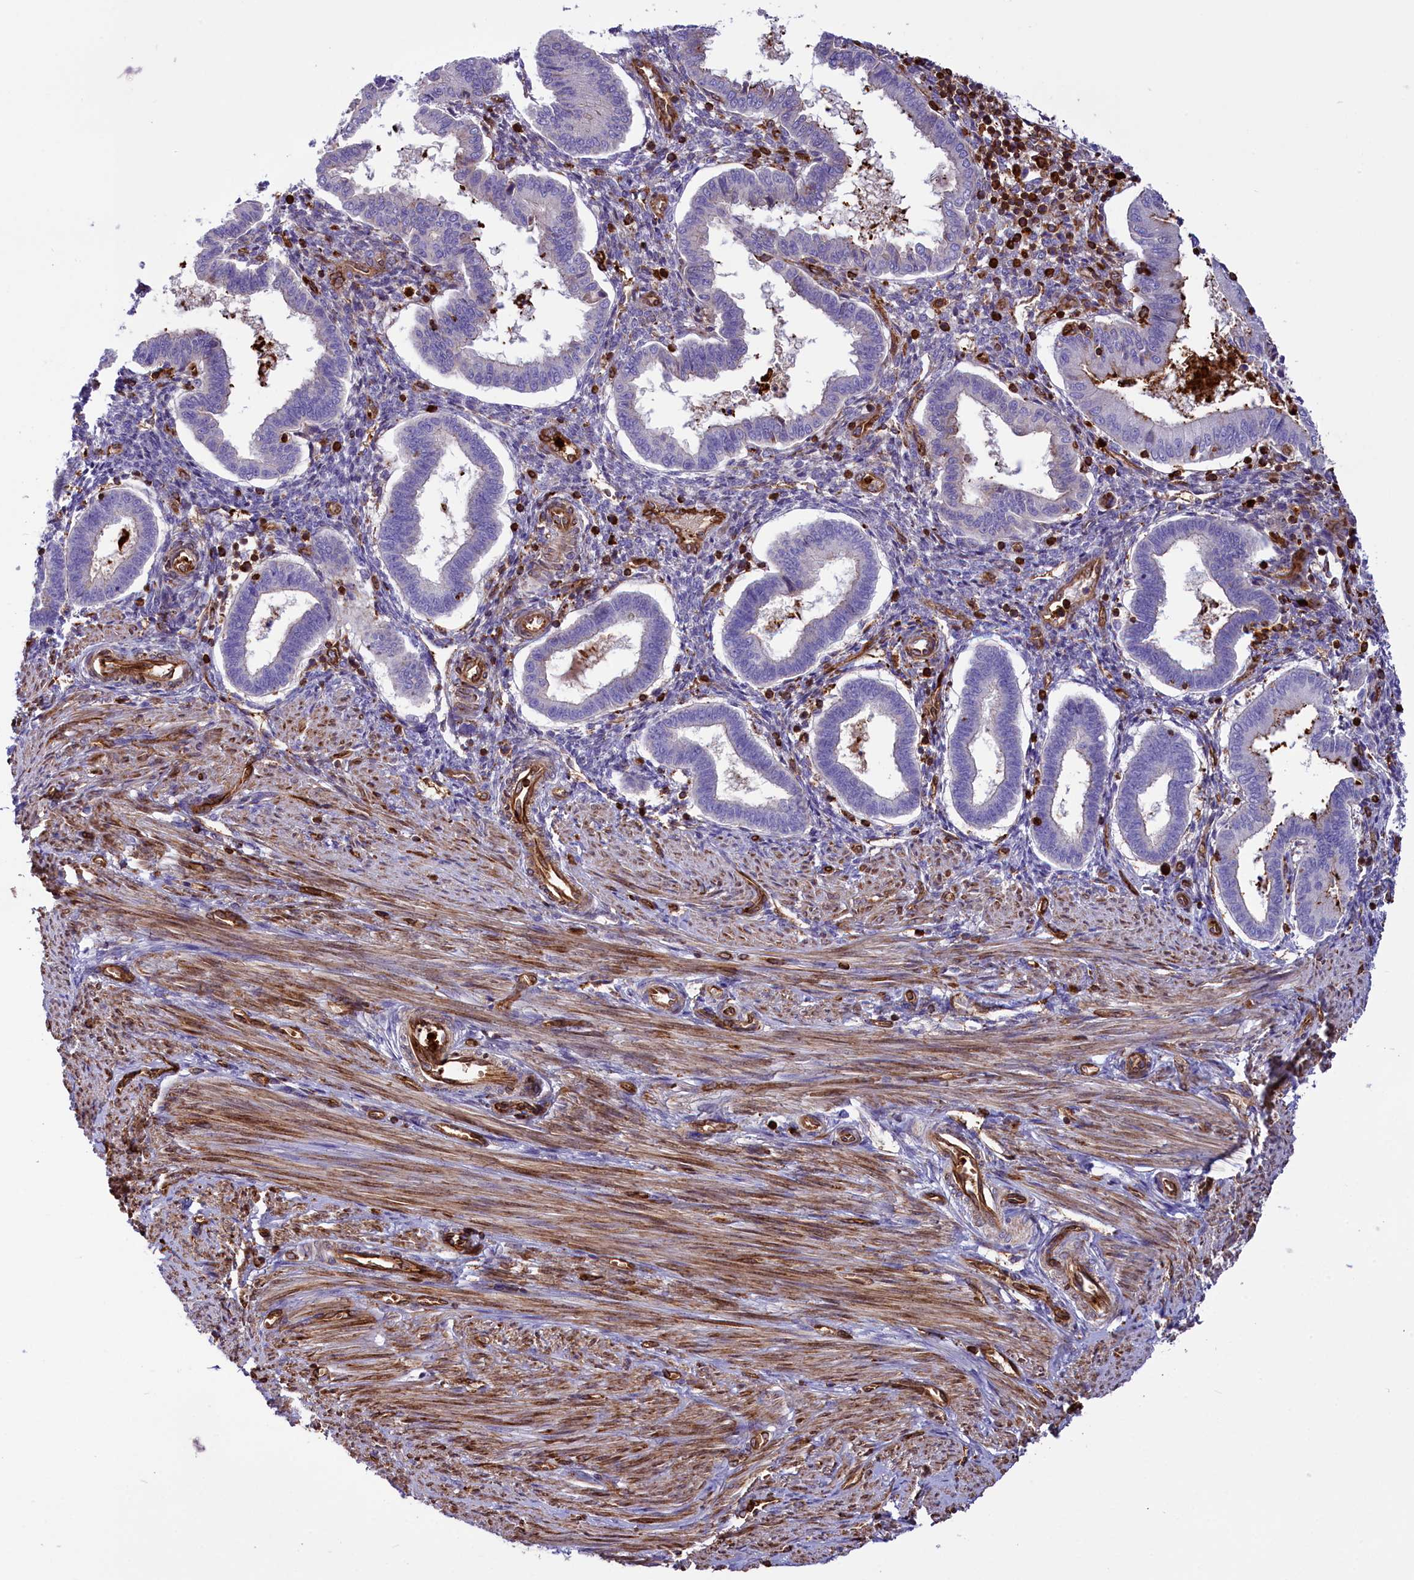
{"staining": {"intensity": "moderate", "quantity": "<25%", "location": "cytoplasmic/membranous"}, "tissue": "endometrium", "cell_type": "Cells in endometrial stroma", "image_type": "normal", "snomed": [{"axis": "morphology", "description": "Normal tissue, NOS"}, {"axis": "topography", "description": "Endometrium"}], "caption": "IHC histopathology image of unremarkable endometrium: endometrium stained using IHC demonstrates low levels of moderate protein expression localized specifically in the cytoplasmic/membranous of cells in endometrial stroma, appearing as a cytoplasmic/membranous brown color.", "gene": "CD99L2", "patient": {"sex": "female", "age": 24}}